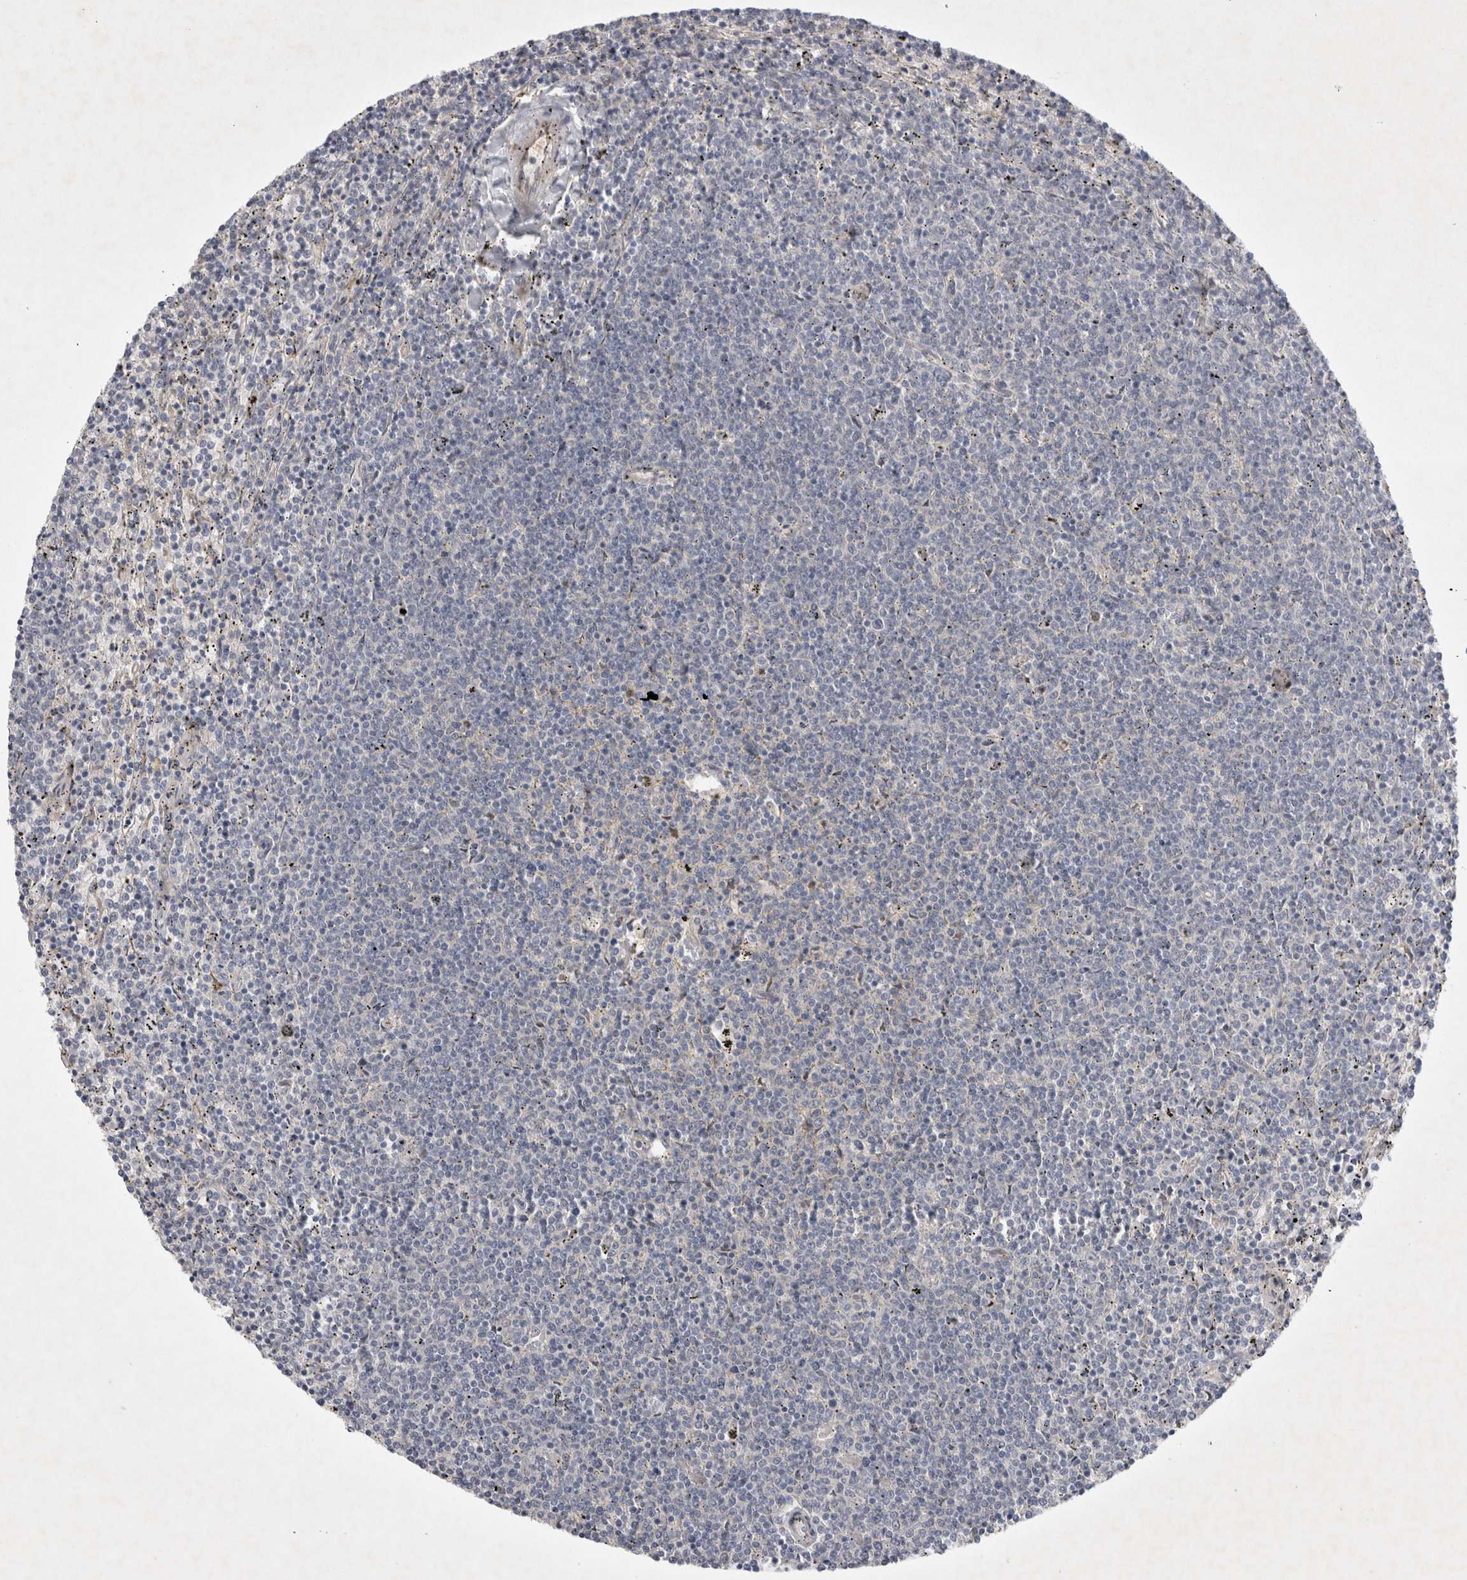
{"staining": {"intensity": "negative", "quantity": "none", "location": "none"}, "tissue": "lymphoma", "cell_type": "Tumor cells", "image_type": "cancer", "snomed": [{"axis": "morphology", "description": "Malignant lymphoma, non-Hodgkin's type, Low grade"}, {"axis": "topography", "description": "Spleen"}], "caption": "The immunohistochemistry (IHC) micrograph has no significant staining in tumor cells of low-grade malignant lymphoma, non-Hodgkin's type tissue.", "gene": "BZW2", "patient": {"sex": "female", "age": 50}}